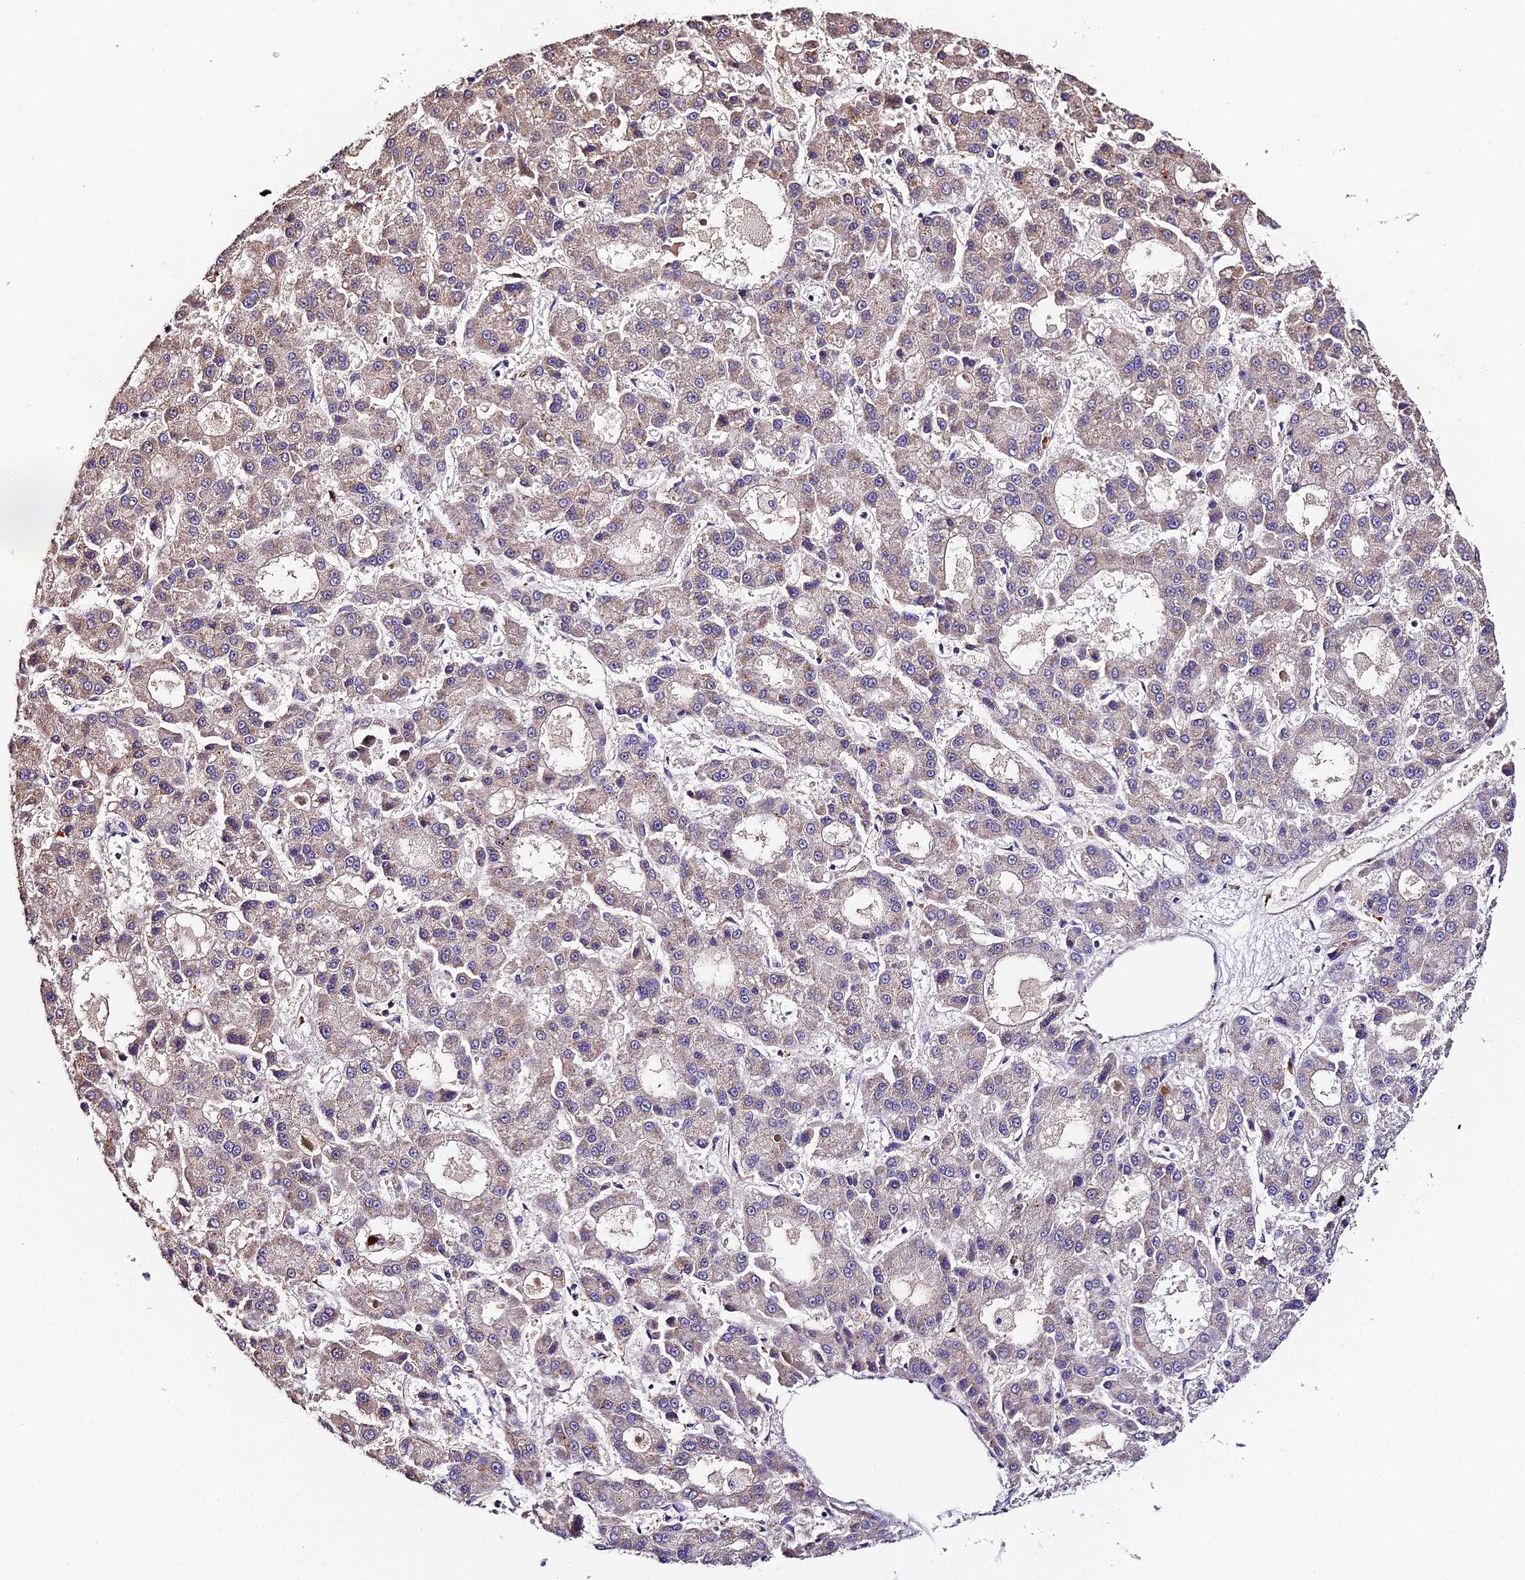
{"staining": {"intensity": "weak", "quantity": "25%-75%", "location": "cytoplasmic/membranous"}, "tissue": "liver cancer", "cell_type": "Tumor cells", "image_type": "cancer", "snomed": [{"axis": "morphology", "description": "Carcinoma, Hepatocellular, NOS"}, {"axis": "topography", "description": "Liver"}], "caption": "DAB immunohistochemical staining of liver hepatocellular carcinoma shows weak cytoplasmic/membranous protein positivity in approximately 25%-75% of tumor cells.", "gene": "C3orf20", "patient": {"sex": "male", "age": 70}}